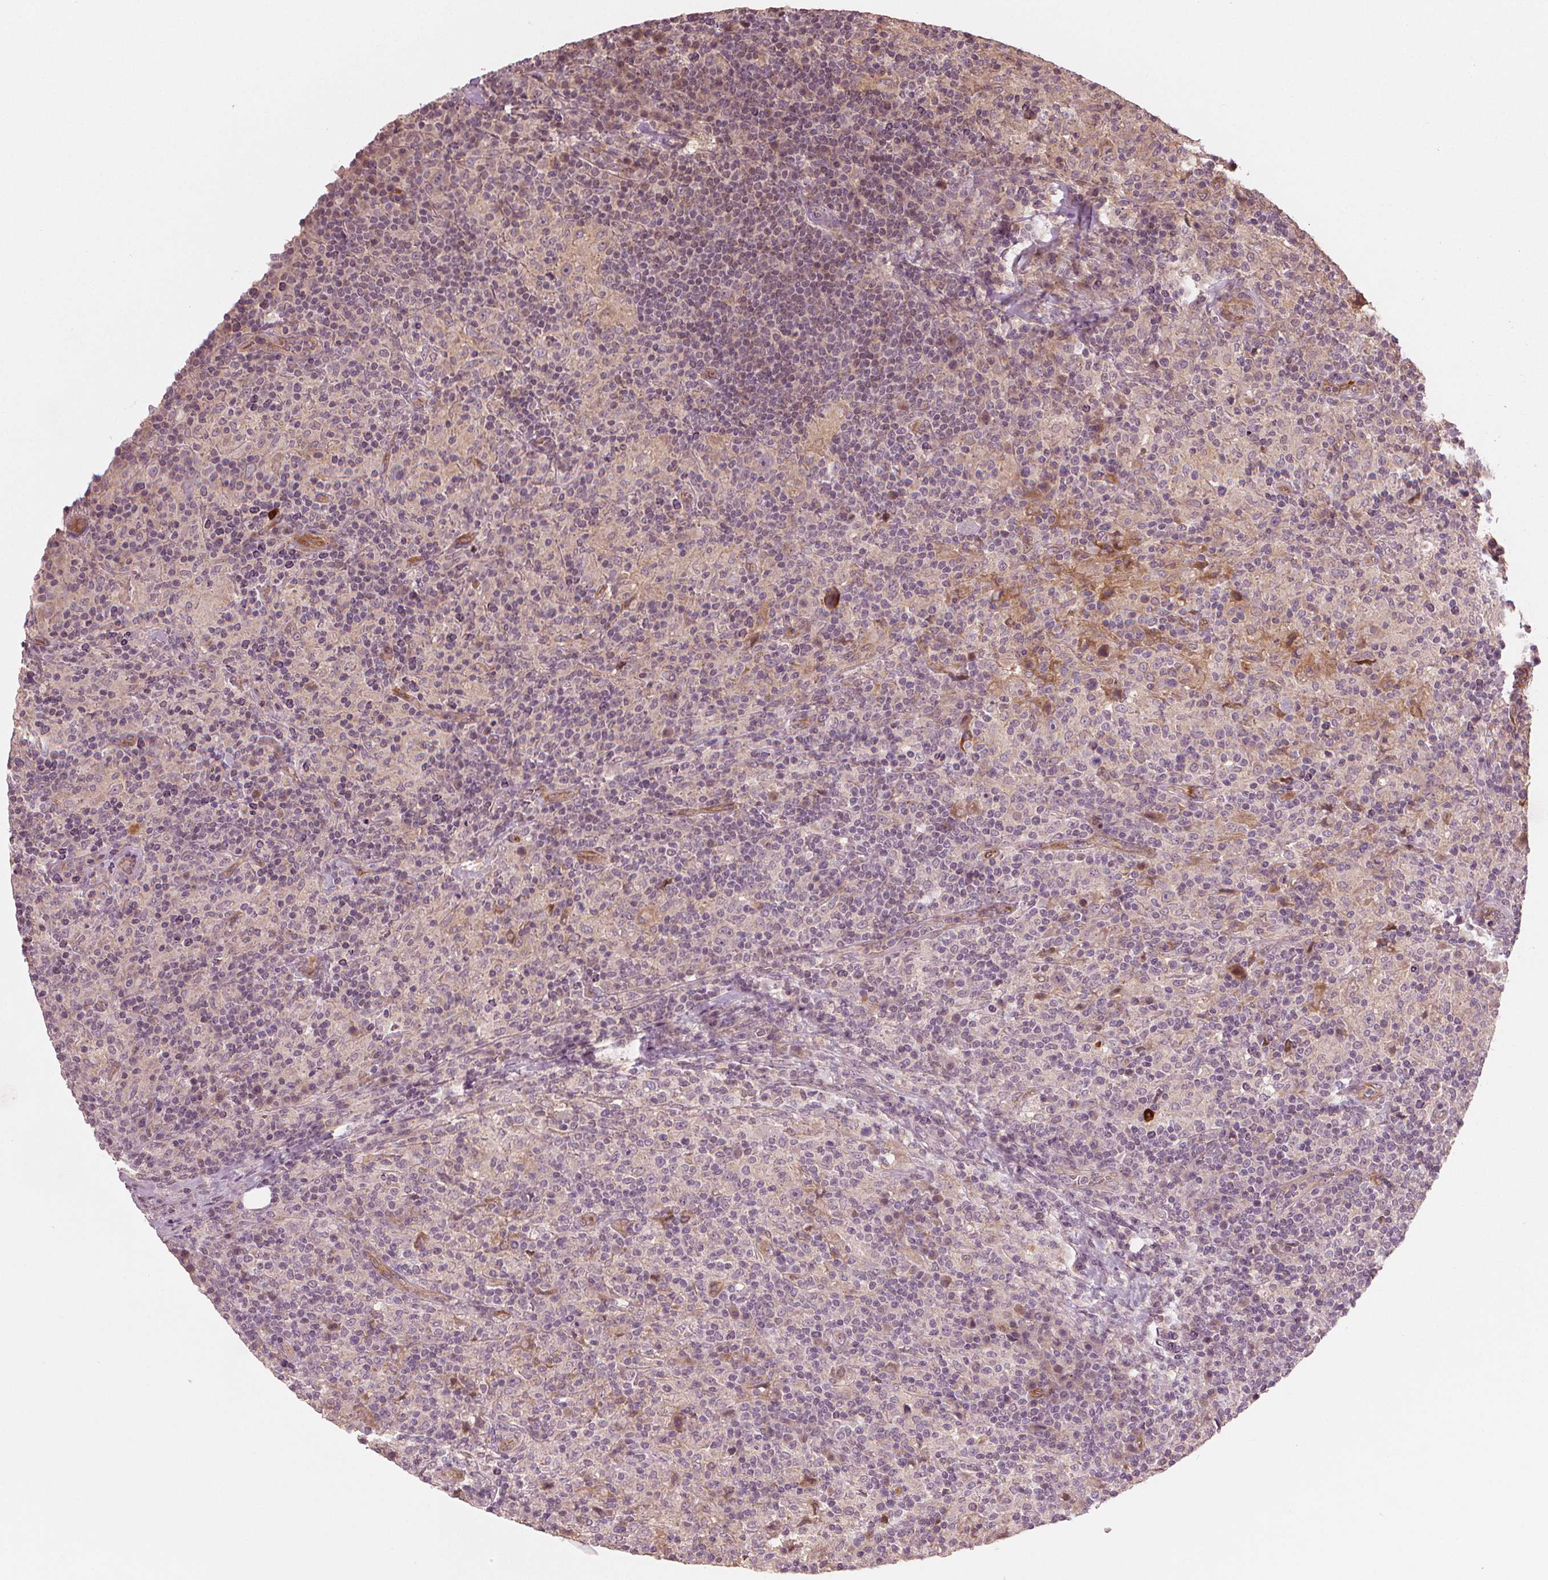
{"staining": {"intensity": "negative", "quantity": "none", "location": "none"}, "tissue": "lymphoma", "cell_type": "Tumor cells", "image_type": "cancer", "snomed": [{"axis": "morphology", "description": "Hodgkin's disease, NOS"}, {"axis": "topography", "description": "Lymph node"}], "caption": "An immunohistochemistry micrograph of Hodgkin's disease is shown. There is no staining in tumor cells of Hodgkin's disease. (Stains: DAB IHC with hematoxylin counter stain, Microscopy: brightfield microscopy at high magnification).", "gene": "CLBA1", "patient": {"sex": "male", "age": 70}}